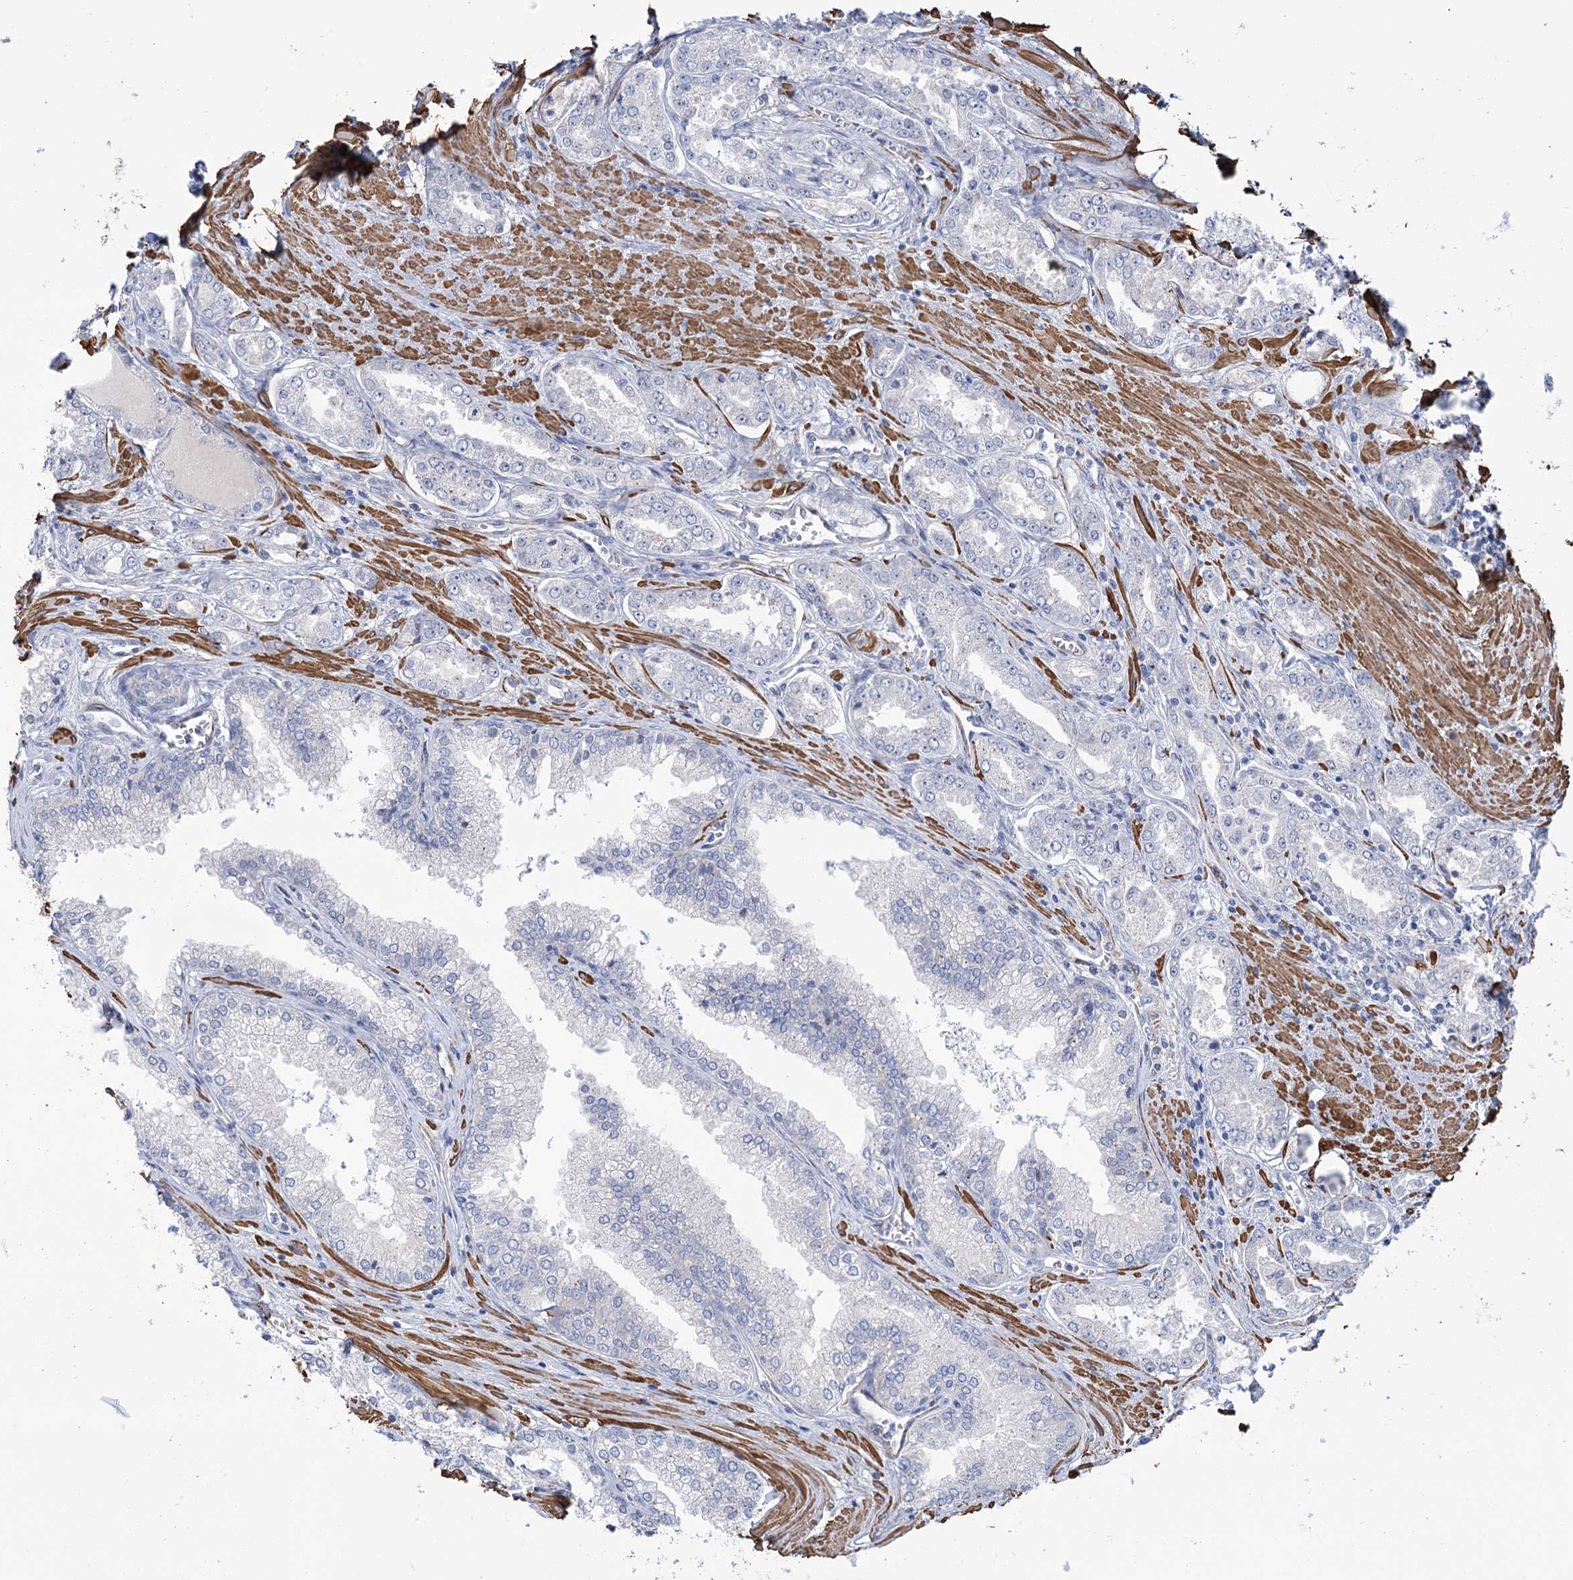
{"staining": {"intensity": "negative", "quantity": "none", "location": "none"}, "tissue": "prostate cancer", "cell_type": "Tumor cells", "image_type": "cancer", "snomed": [{"axis": "morphology", "description": "Adenocarcinoma, High grade"}, {"axis": "topography", "description": "Prostate"}], "caption": "Immunohistochemical staining of prostate cancer reveals no significant positivity in tumor cells. (Stains: DAB IHC with hematoxylin counter stain, Microscopy: brightfield microscopy at high magnification).", "gene": "WASHC3", "patient": {"sex": "male", "age": 72}}